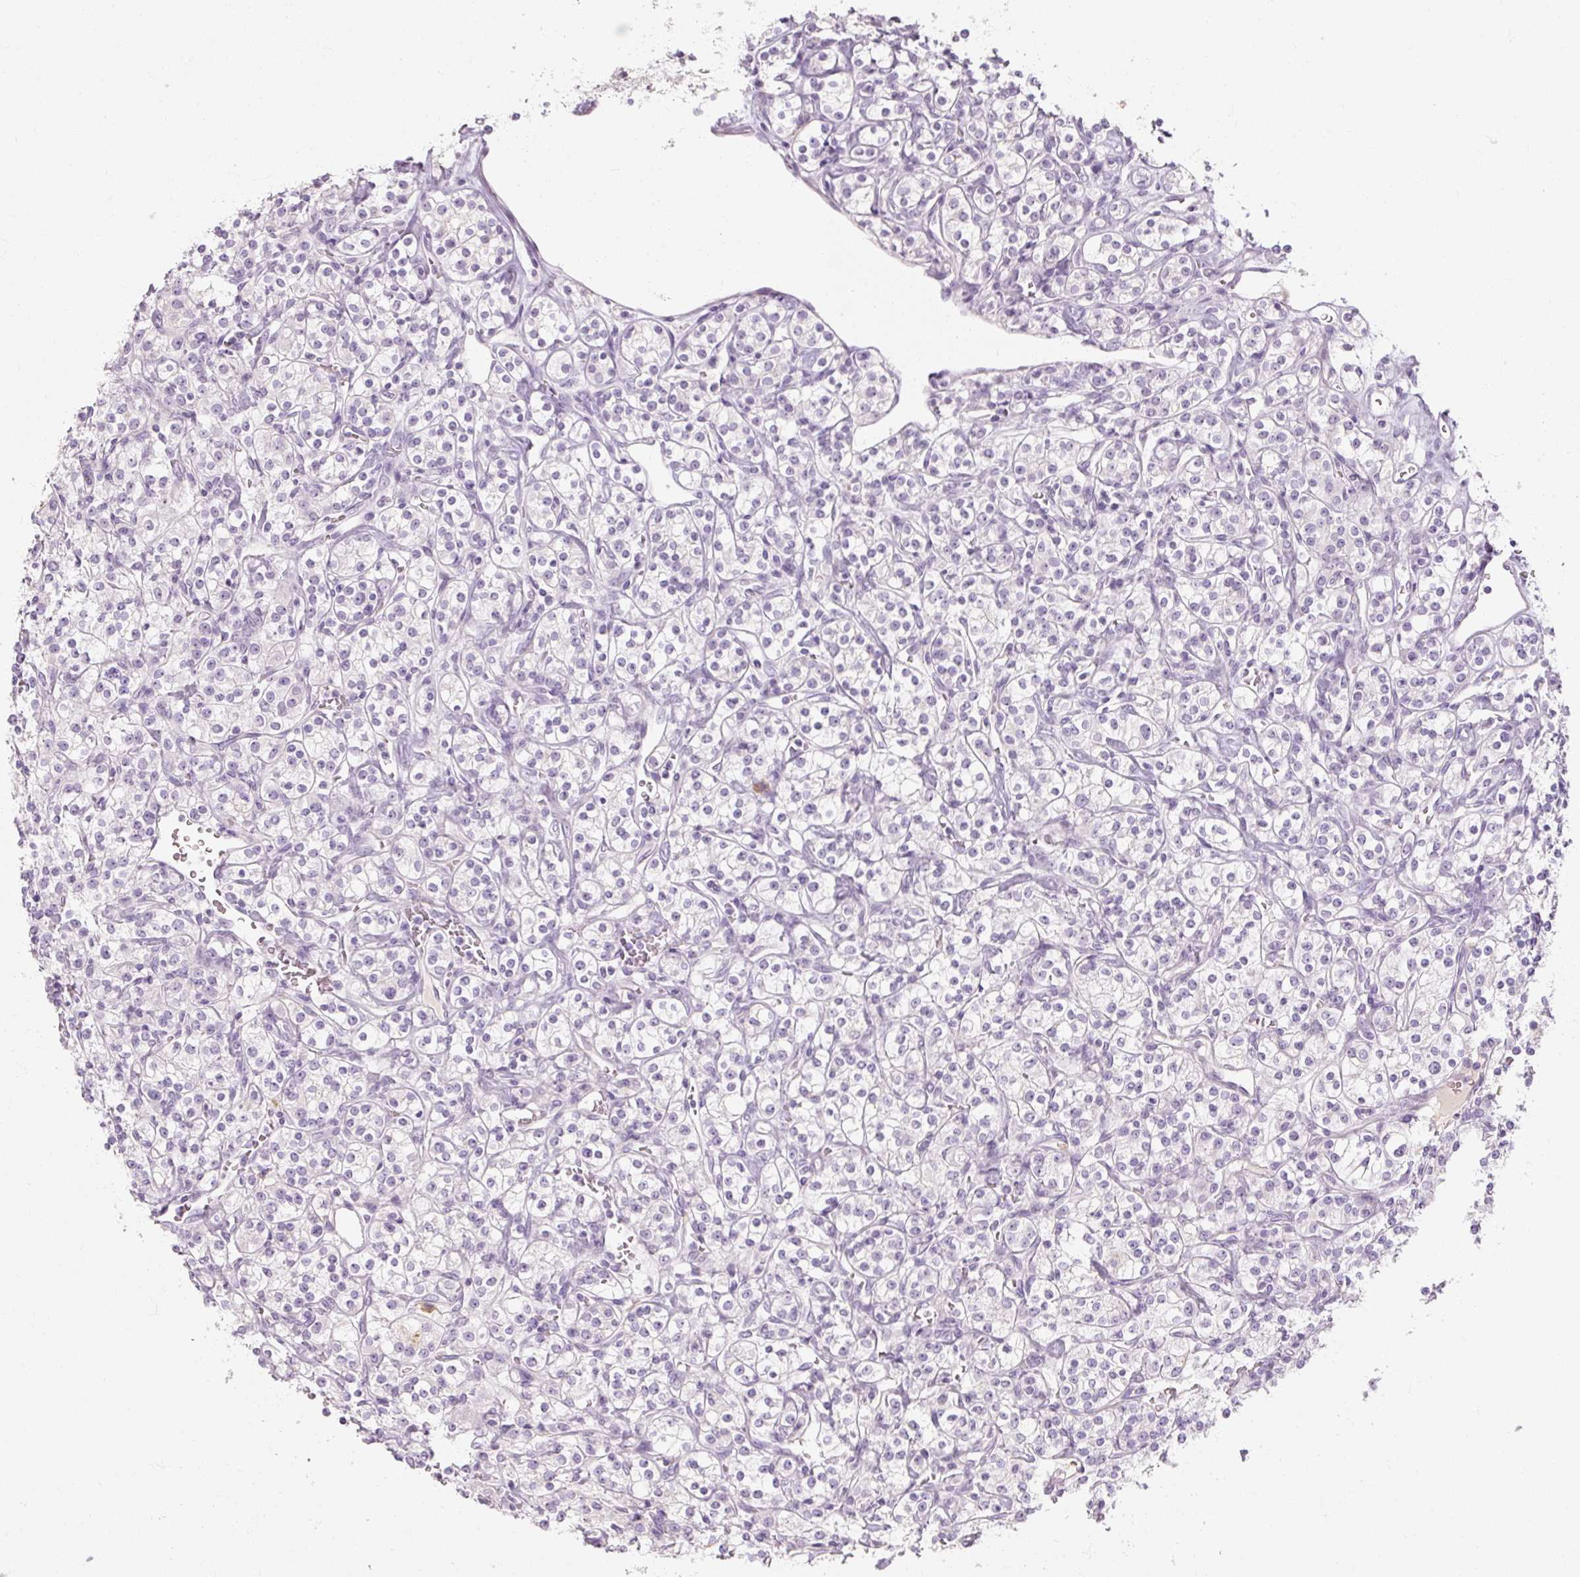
{"staining": {"intensity": "negative", "quantity": "none", "location": "none"}, "tissue": "renal cancer", "cell_type": "Tumor cells", "image_type": "cancer", "snomed": [{"axis": "morphology", "description": "Adenocarcinoma, NOS"}, {"axis": "topography", "description": "Kidney"}], "caption": "This histopathology image is of adenocarcinoma (renal) stained with immunohistochemistry (IHC) to label a protein in brown with the nuclei are counter-stained blue. There is no staining in tumor cells.", "gene": "NFE2L3", "patient": {"sex": "male", "age": 77}}